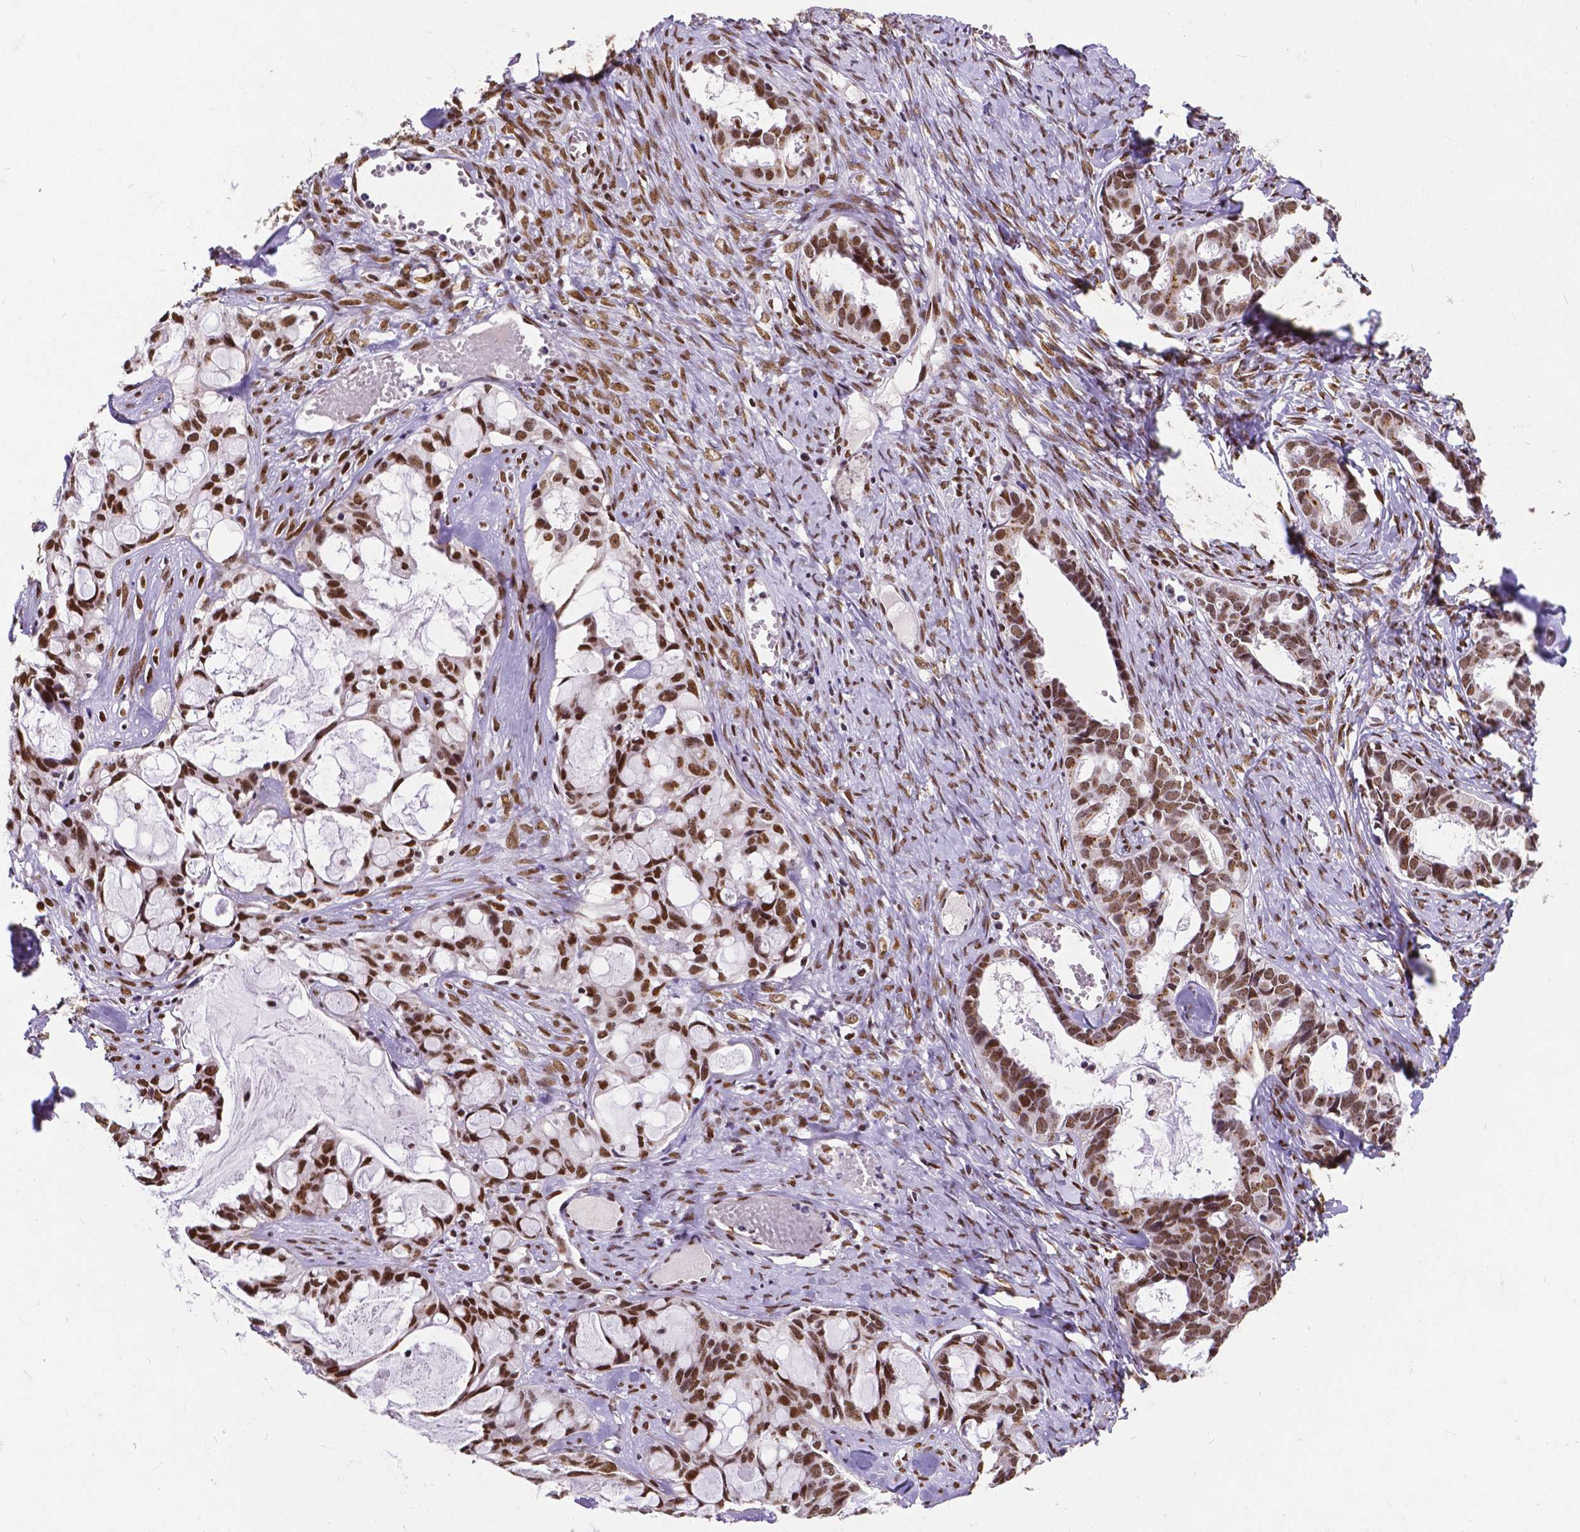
{"staining": {"intensity": "strong", "quantity": ">75%", "location": "nuclear"}, "tissue": "ovarian cancer", "cell_type": "Tumor cells", "image_type": "cancer", "snomed": [{"axis": "morphology", "description": "Cystadenocarcinoma, serous, NOS"}, {"axis": "topography", "description": "Ovary"}], "caption": "A brown stain highlights strong nuclear positivity of a protein in ovarian cancer (serous cystadenocarcinoma) tumor cells.", "gene": "ATRX", "patient": {"sex": "female", "age": 69}}